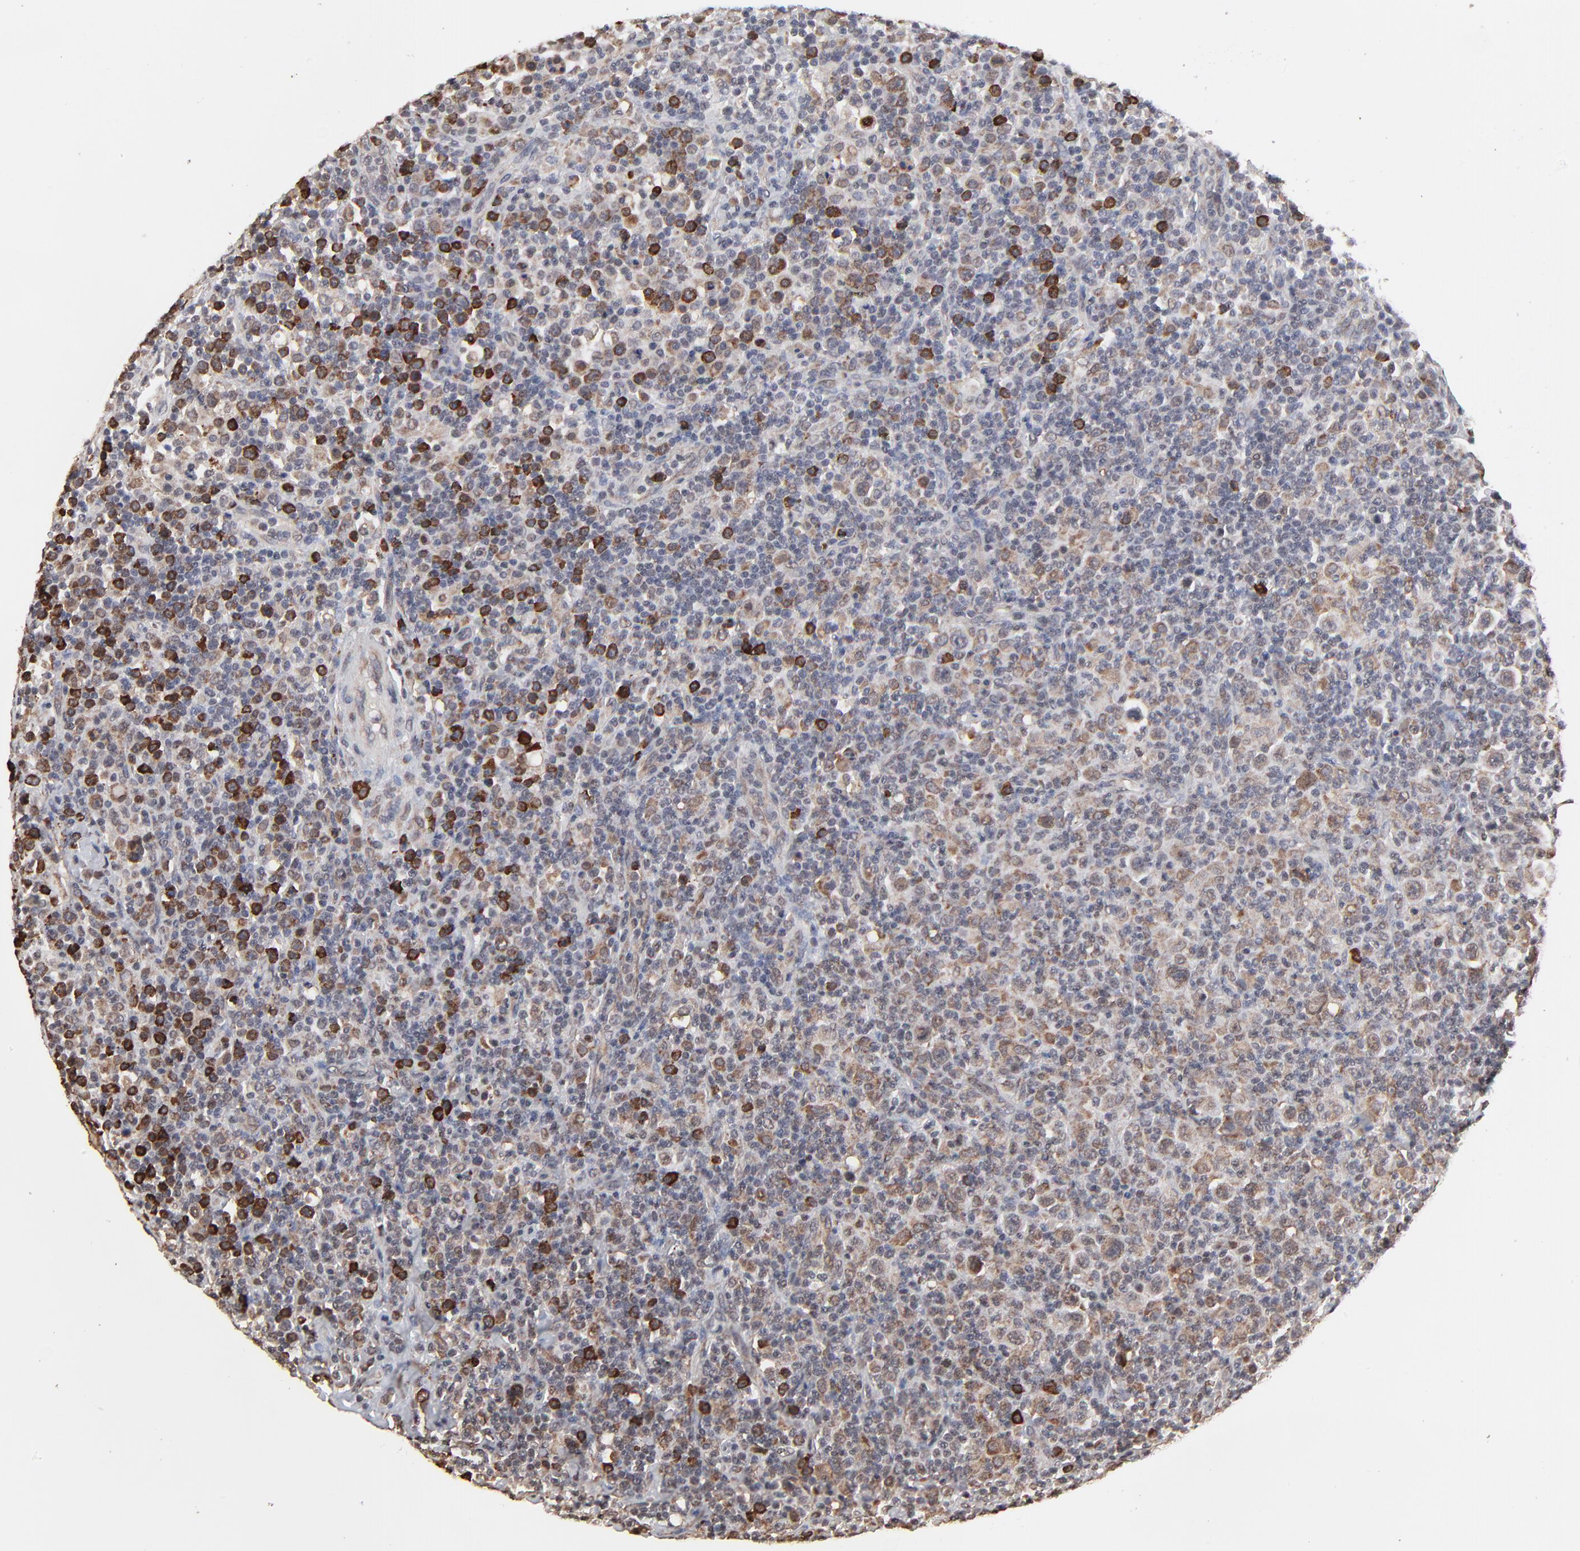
{"staining": {"intensity": "moderate", "quantity": ">75%", "location": "cytoplasmic/membranous"}, "tissue": "lymphoma", "cell_type": "Tumor cells", "image_type": "cancer", "snomed": [{"axis": "morphology", "description": "Hodgkin's disease, NOS"}, {"axis": "topography", "description": "Lymph node"}], "caption": "Lymphoma stained with a brown dye shows moderate cytoplasmic/membranous positive positivity in approximately >75% of tumor cells.", "gene": "CHM", "patient": {"sex": "male", "age": 65}}